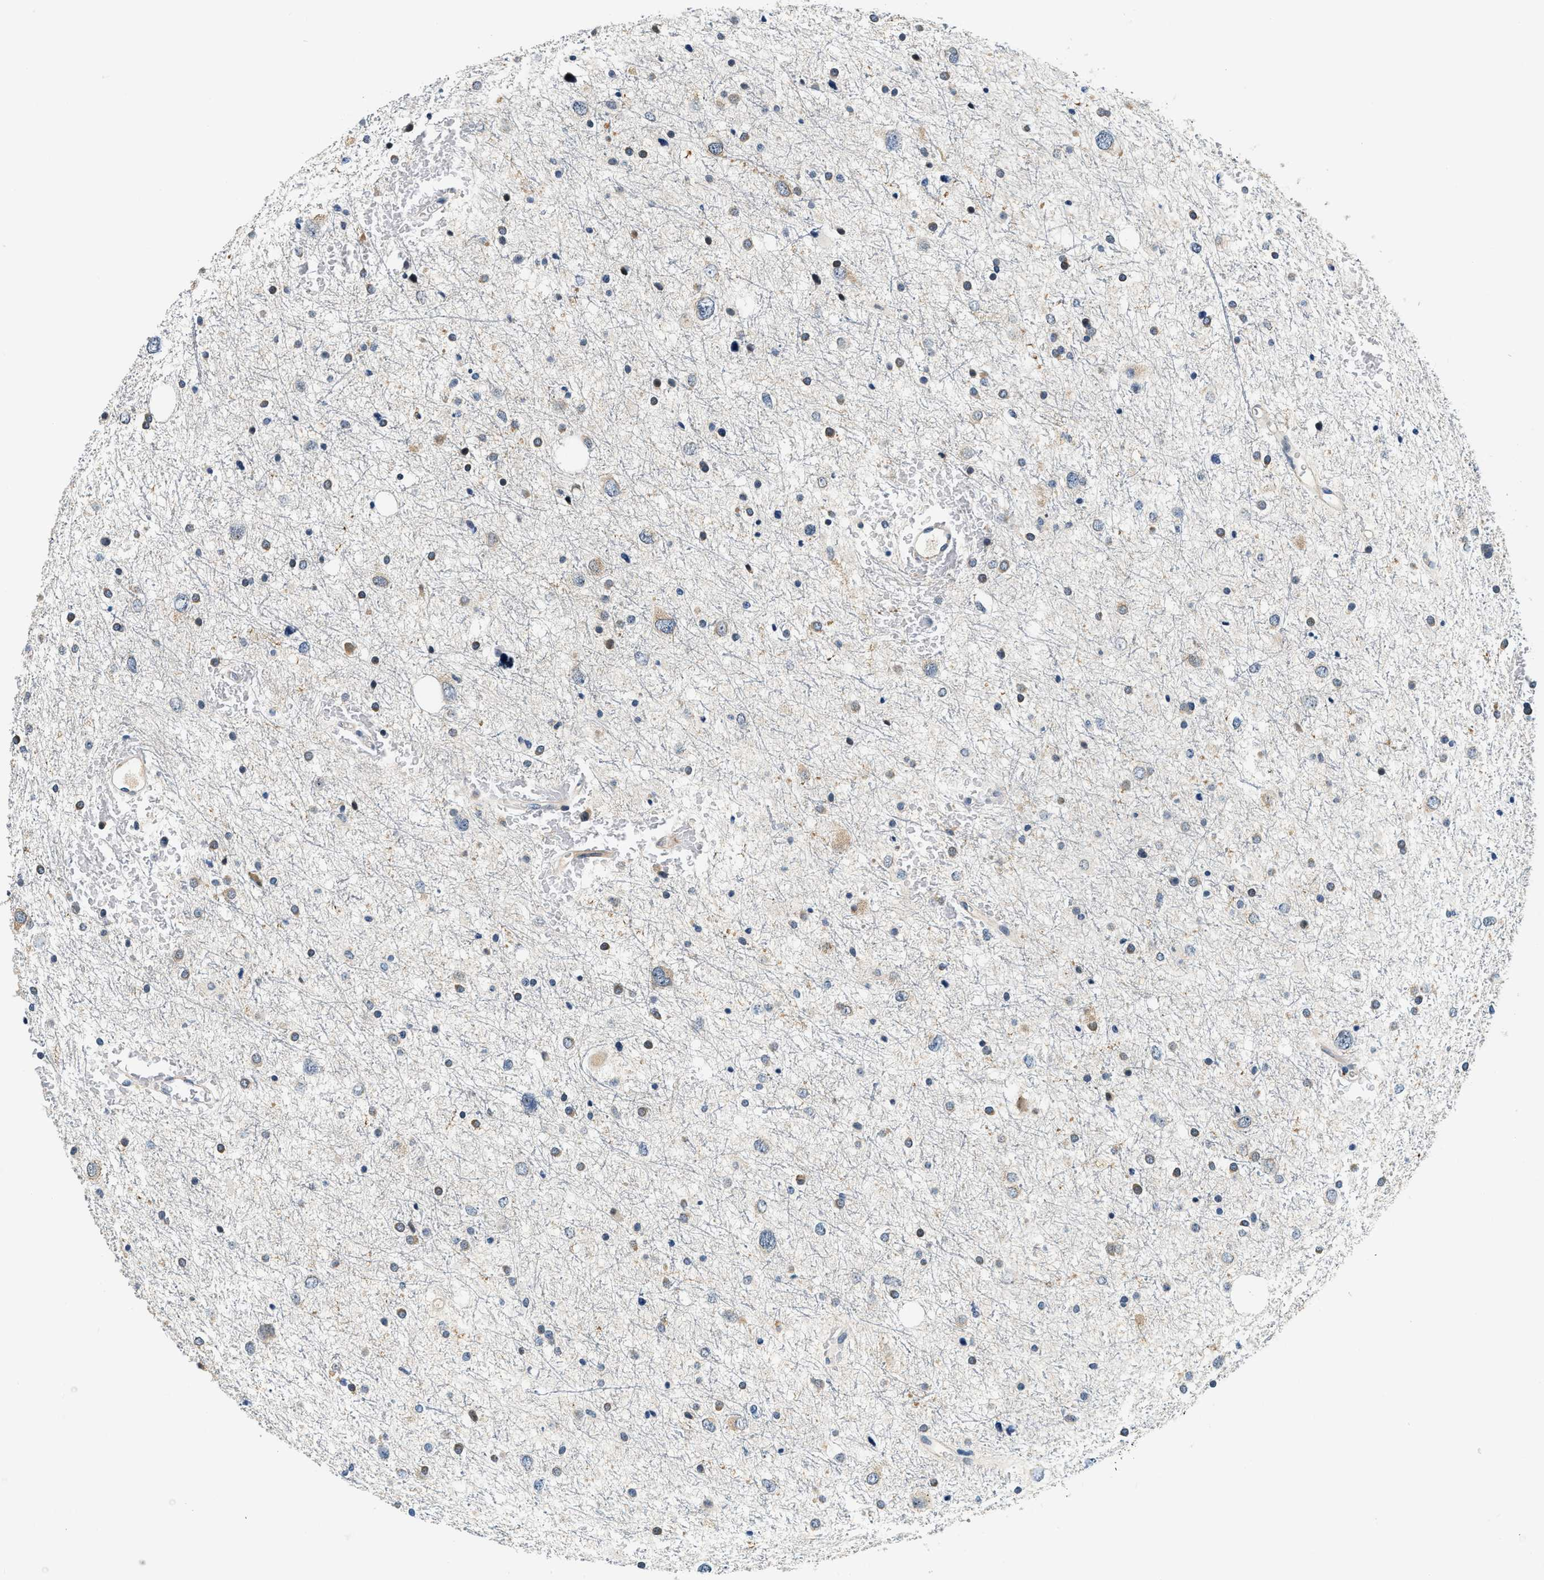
{"staining": {"intensity": "weak", "quantity": "<25%", "location": "cytoplasmic/membranous"}, "tissue": "glioma", "cell_type": "Tumor cells", "image_type": "cancer", "snomed": [{"axis": "morphology", "description": "Glioma, malignant, Low grade"}, {"axis": "topography", "description": "Brain"}], "caption": "Malignant low-grade glioma was stained to show a protein in brown. There is no significant positivity in tumor cells.", "gene": "YAE1", "patient": {"sex": "female", "age": 37}}